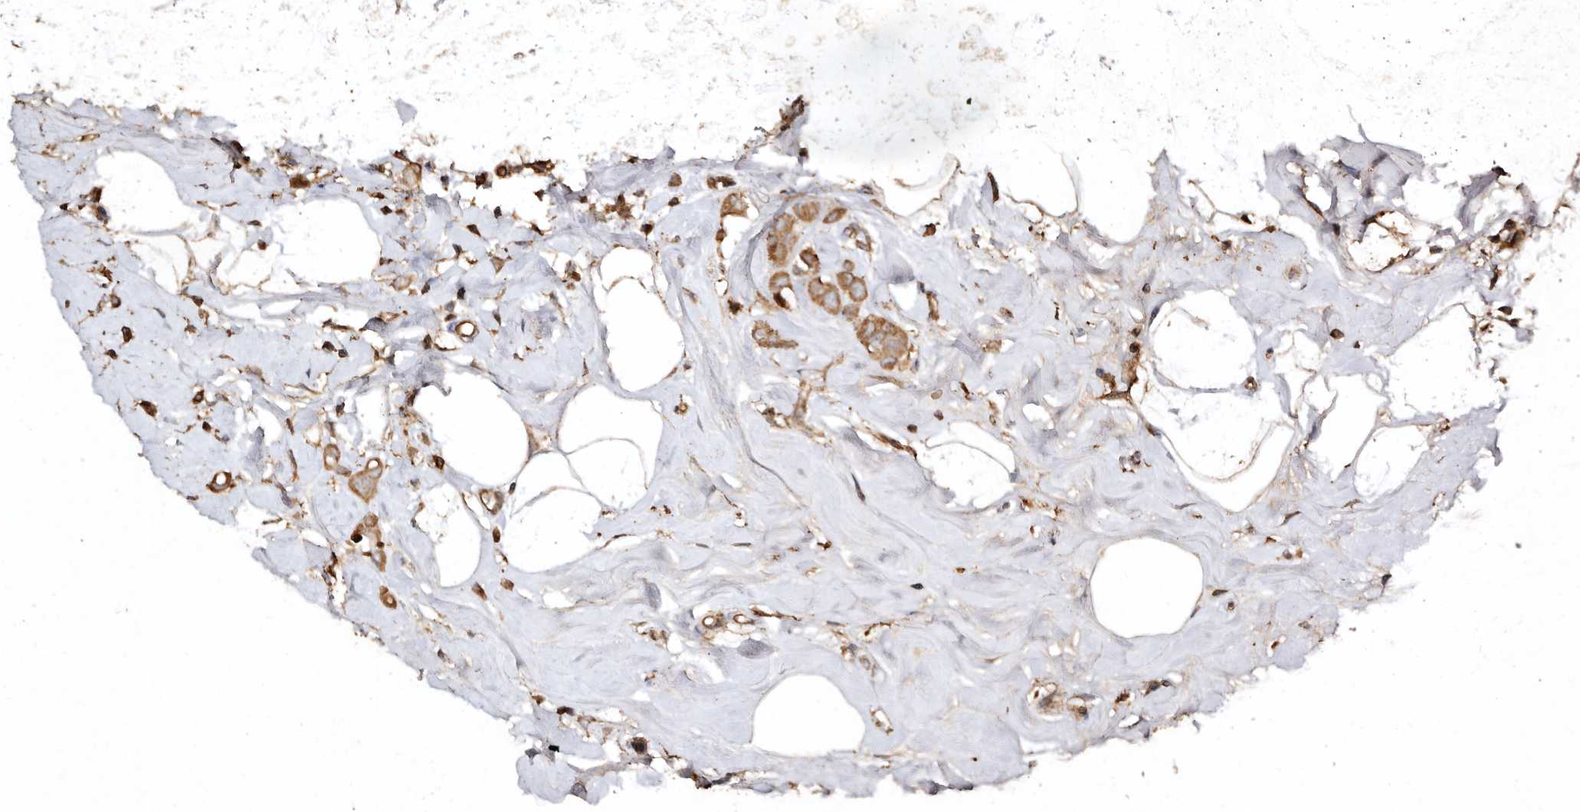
{"staining": {"intensity": "moderate", "quantity": ">75%", "location": "cytoplasmic/membranous"}, "tissue": "breast cancer", "cell_type": "Tumor cells", "image_type": "cancer", "snomed": [{"axis": "morphology", "description": "Lobular carcinoma"}, {"axis": "topography", "description": "Breast"}], "caption": "An immunohistochemistry histopathology image of tumor tissue is shown. Protein staining in brown highlights moderate cytoplasmic/membranous positivity in lobular carcinoma (breast) within tumor cells. (IHC, brightfield microscopy, high magnification).", "gene": "FARS2", "patient": {"sex": "female", "age": 47}}